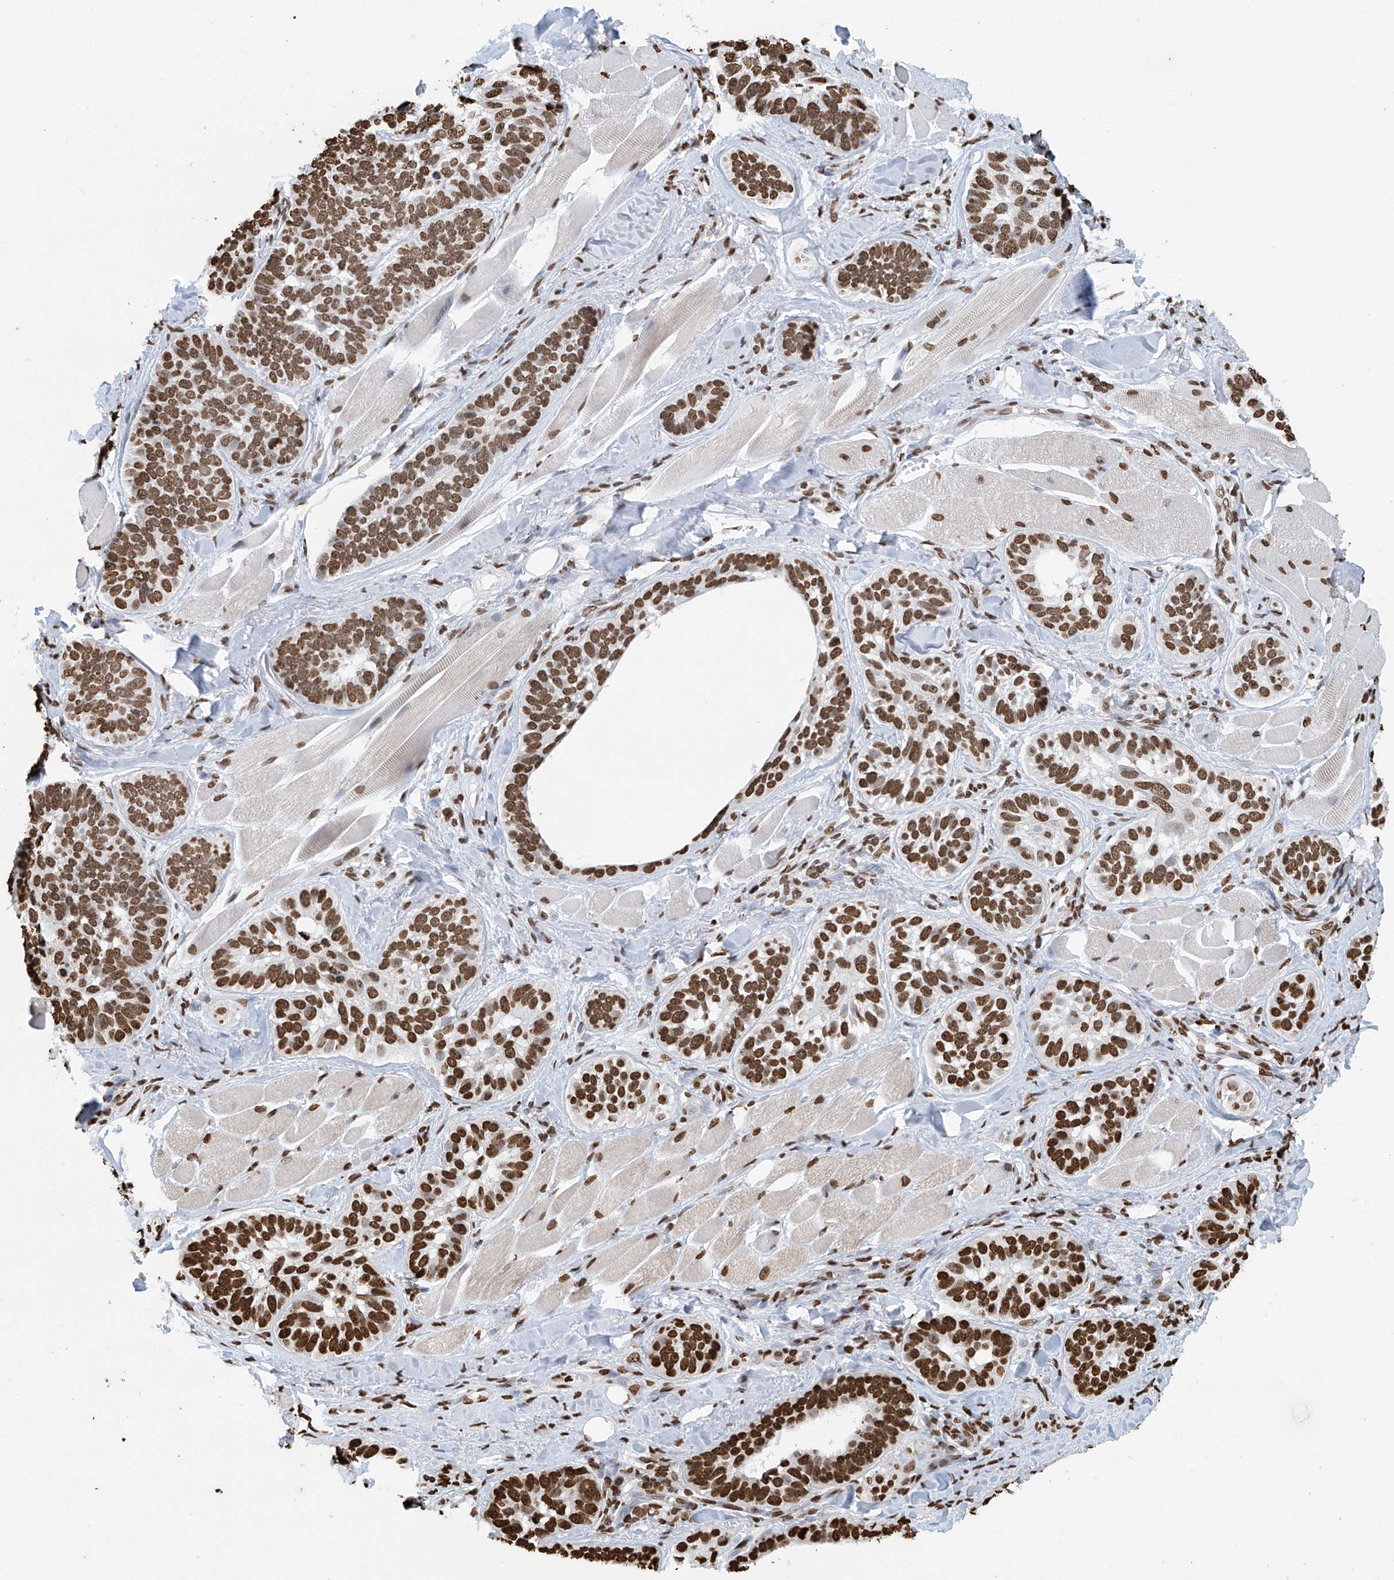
{"staining": {"intensity": "strong", "quantity": ">75%", "location": "nuclear"}, "tissue": "skin cancer", "cell_type": "Tumor cells", "image_type": "cancer", "snomed": [{"axis": "morphology", "description": "Basal cell carcinoma"}, {"axis": "topography", "description": "Skin"}], "caption": "Immunohistochemistry (IHC) histopathology image of basal cell carcinoma (skin) stained for a protein (brown), which displays high levels of strong nuclear positivity in about >75% of tumor cells.", "gene": "DPPA2", "patient": {"sex": "male", "age": 62}}